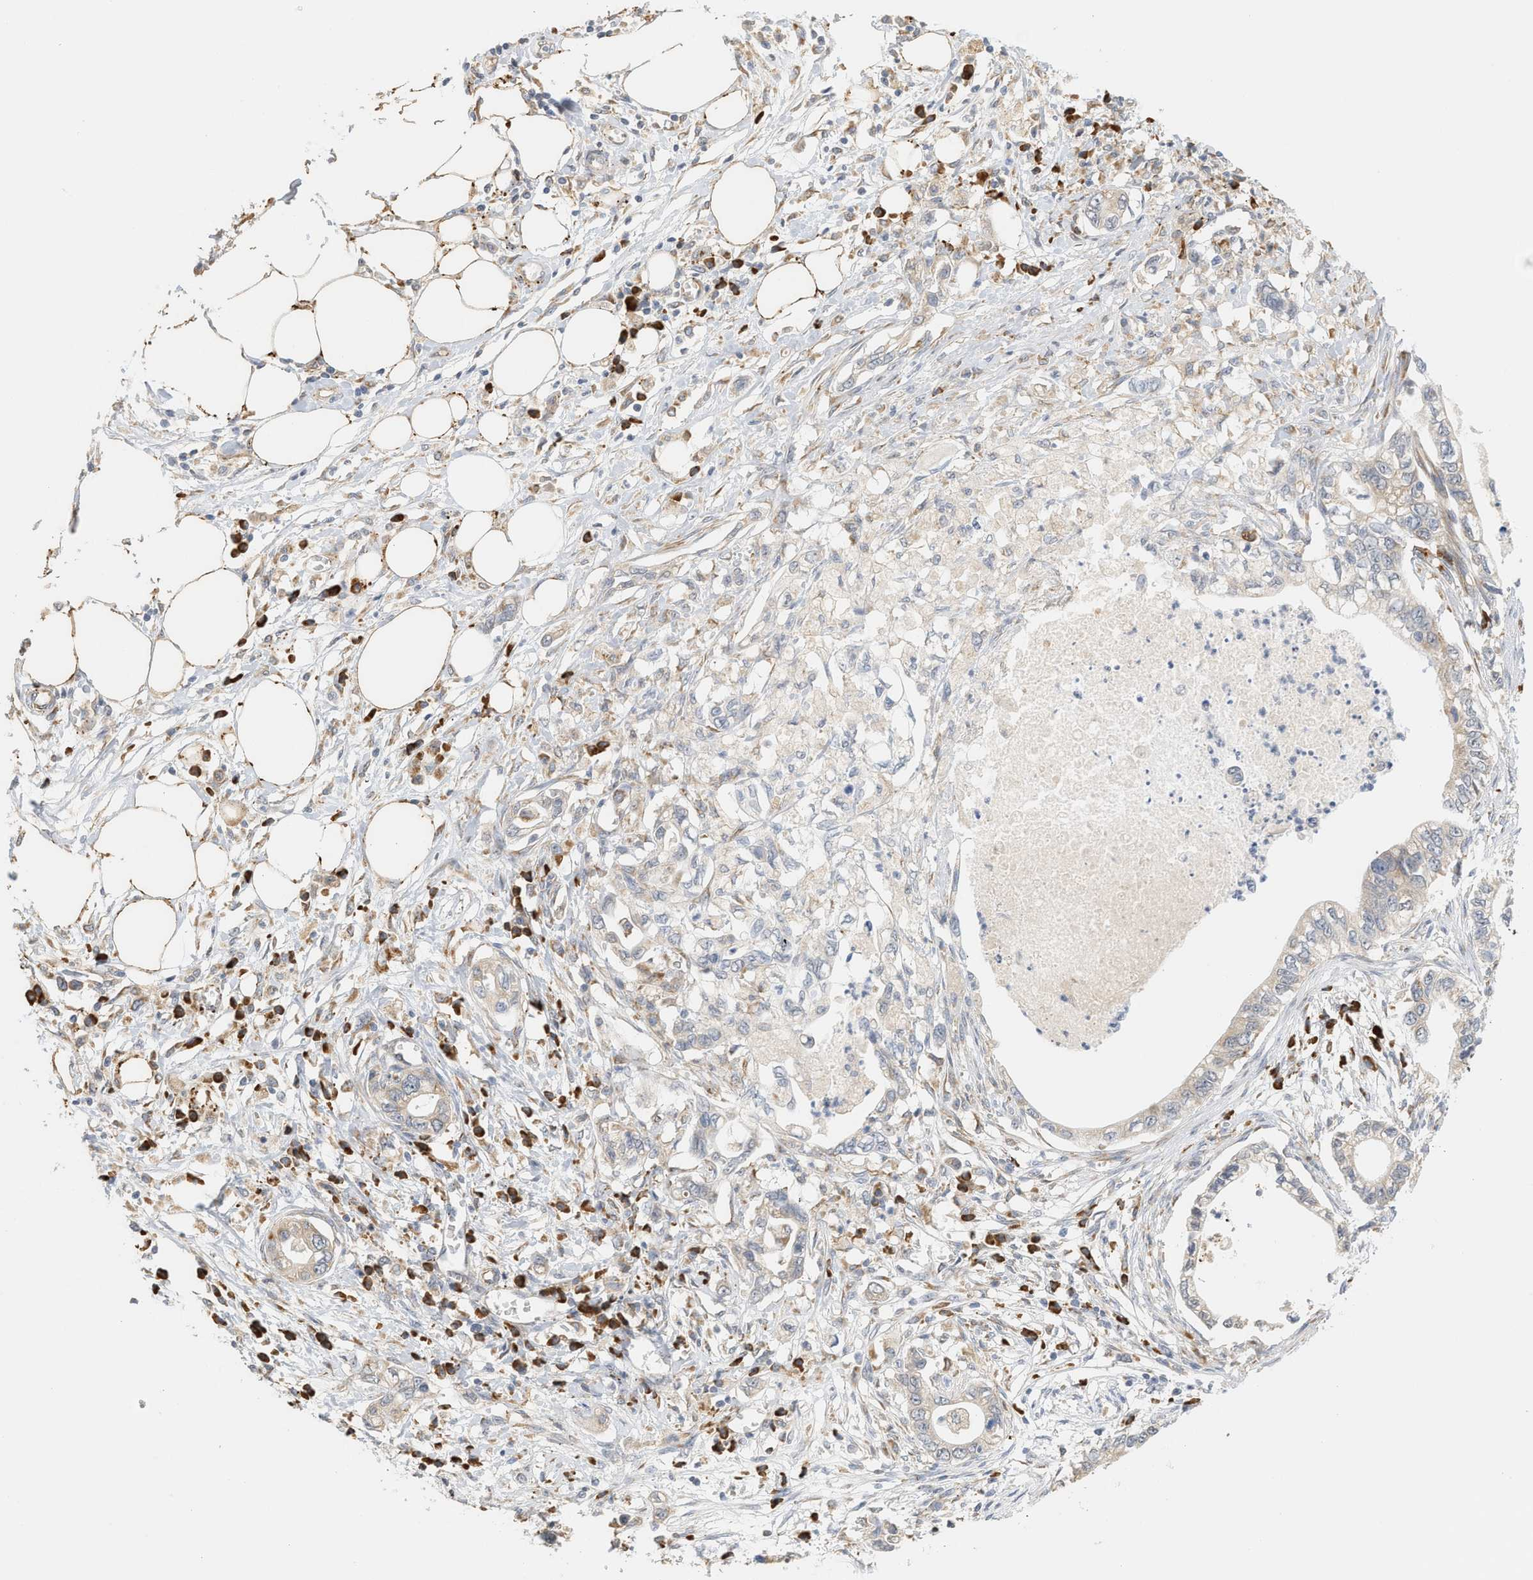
{"staining": {"intensity": "weak", "quantity": ">75%", "location": "cytoplasmic/membranous"}, "tissue": "pancreatic cancer", "cell_type": "Tumor cells", "image_type": "cancer", "snomed": [{"axis": "morphology", "description": "Adenocarcinoma, NOS"}, {"axis": "topography", "description": "Pancreas"}], "caption": "Pancreatic cancer was stained to show a protein in brown. There is low levels of weak cytoplasmic/membranous positivity in approximately >75% of tumor cells.", "gene": "SVOP", "patient": {"sex": "male", "age": 56}}